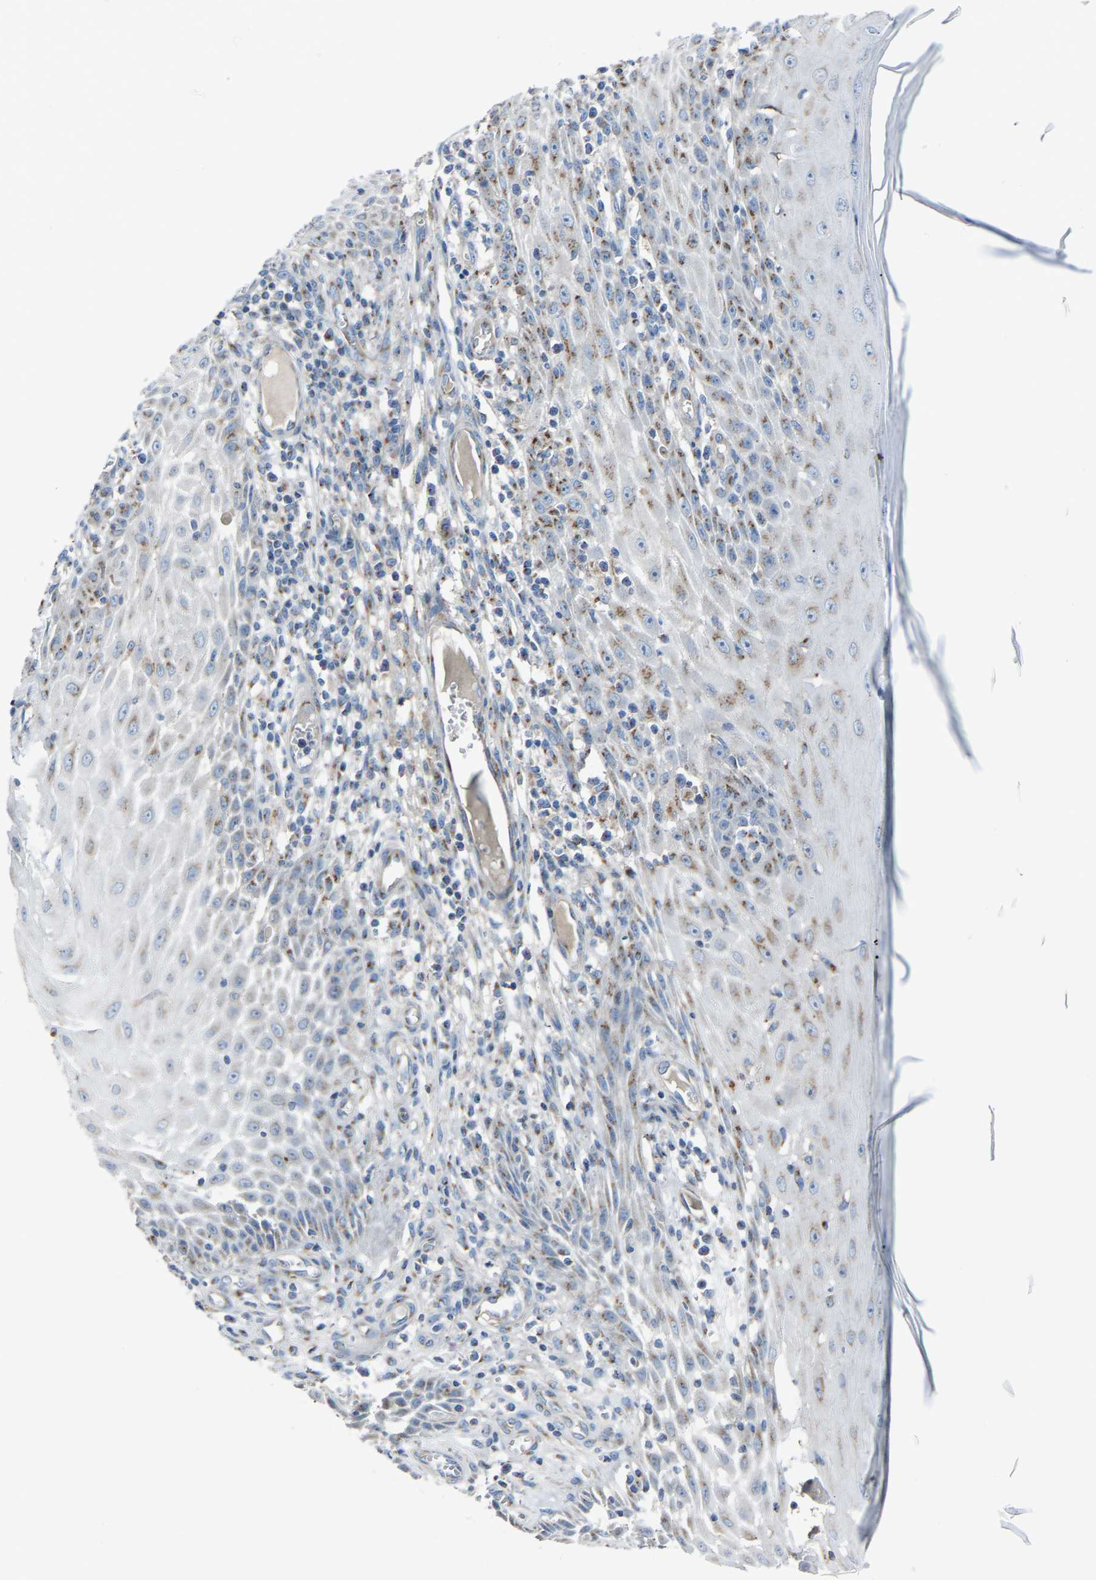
{"staining": {"intensity": "weak", "quantity": "25%-75%", "location": "cytoplasmic/membranous"}, "tissue": "skin cancer", "cell_type": "Tumor cells", "image_type": "cancer", "snomed": [{"axis": "morphology", "description": "Squamous cell carcinoma, NOS"}, {"axis": "topography", "description": "Skin"}], "caption": "IHC (DAB (3,3'-diaminobenzidine)) staining of squamous cell carcinoma (skin) shows weak cytoplasmic/membranous protein expression in about 25%-75% of tumor cells. (IHC, brightfield microscopy, high magnification).", "gene": "CANT1", "patient": {"sex": "female", "age": 73}}